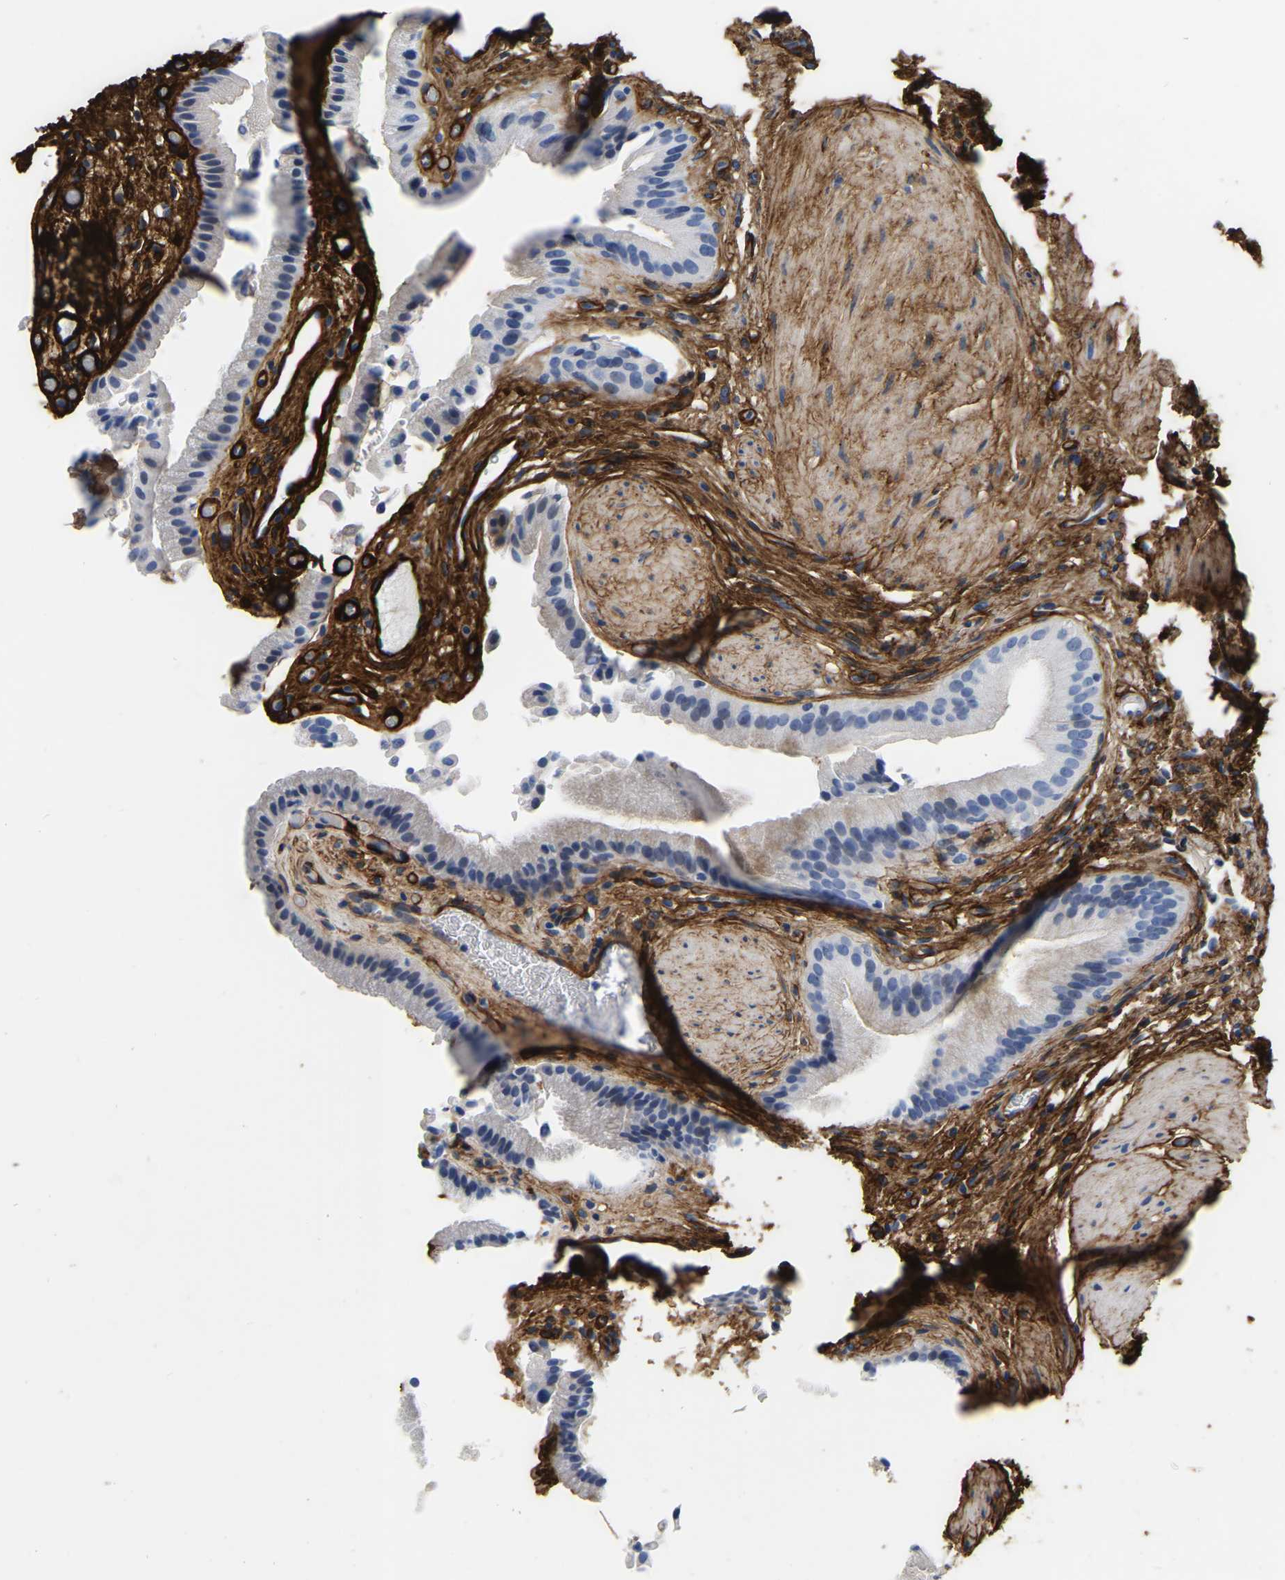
{"staining": {"intensity": "negative", "quantity": "none", "location": "none"}, "tissue": "gallbladder", "cell_type": "Glandular cells", "image_type": "normal", "snomed": [{"axis": "morphology", "description": "Normal tissue, NOS"}, {"axis": "topography", "description": "Gallbladder"}], "caption": "Immunohistochemistry (IHC) of benign gallbladder exhibits no expression in glandular cells.", "gene": "COL6A1", "patient": {"sex": "male", "age": 49}}